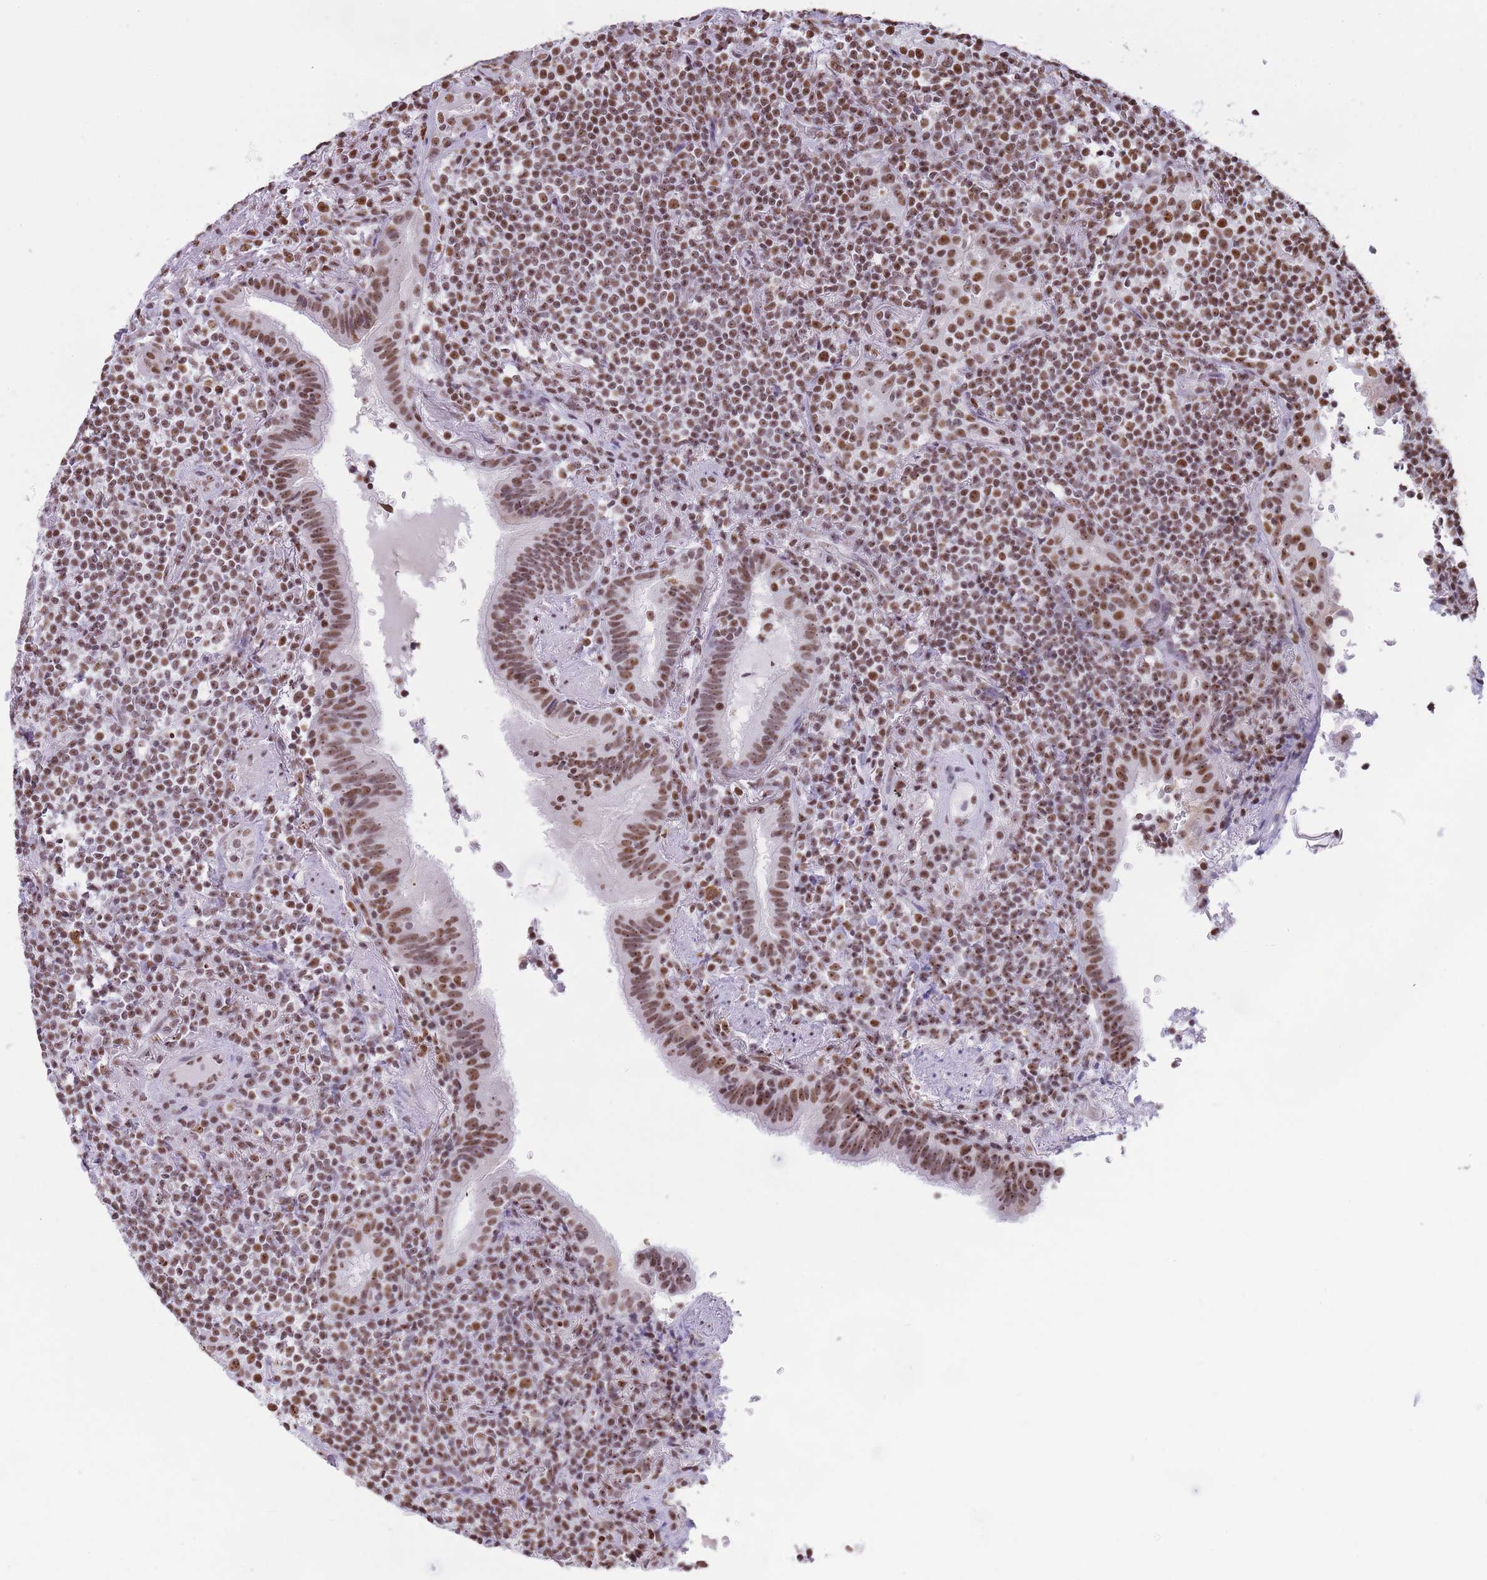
{"staining": {"intensity": "moderate", "quantity": ">75%", "location": "nuclear"}, "tissue": "lymphoma", "cell_type": "Tumor cells", "image_type": "cancer", "snomed": [{"axis": "morphology", "description": "Malignant lymphoma, non-Hodgkin's type, Low grade"}, {"axis": "topography", "description": "Lung"}], "caption": "Lymphoma stained with a brown dye shows moderate nuclear positive positivity in approximately >75% of tumor cells.", "gene": "EVC2", "patient": {"sex": "female", "age": 71}}